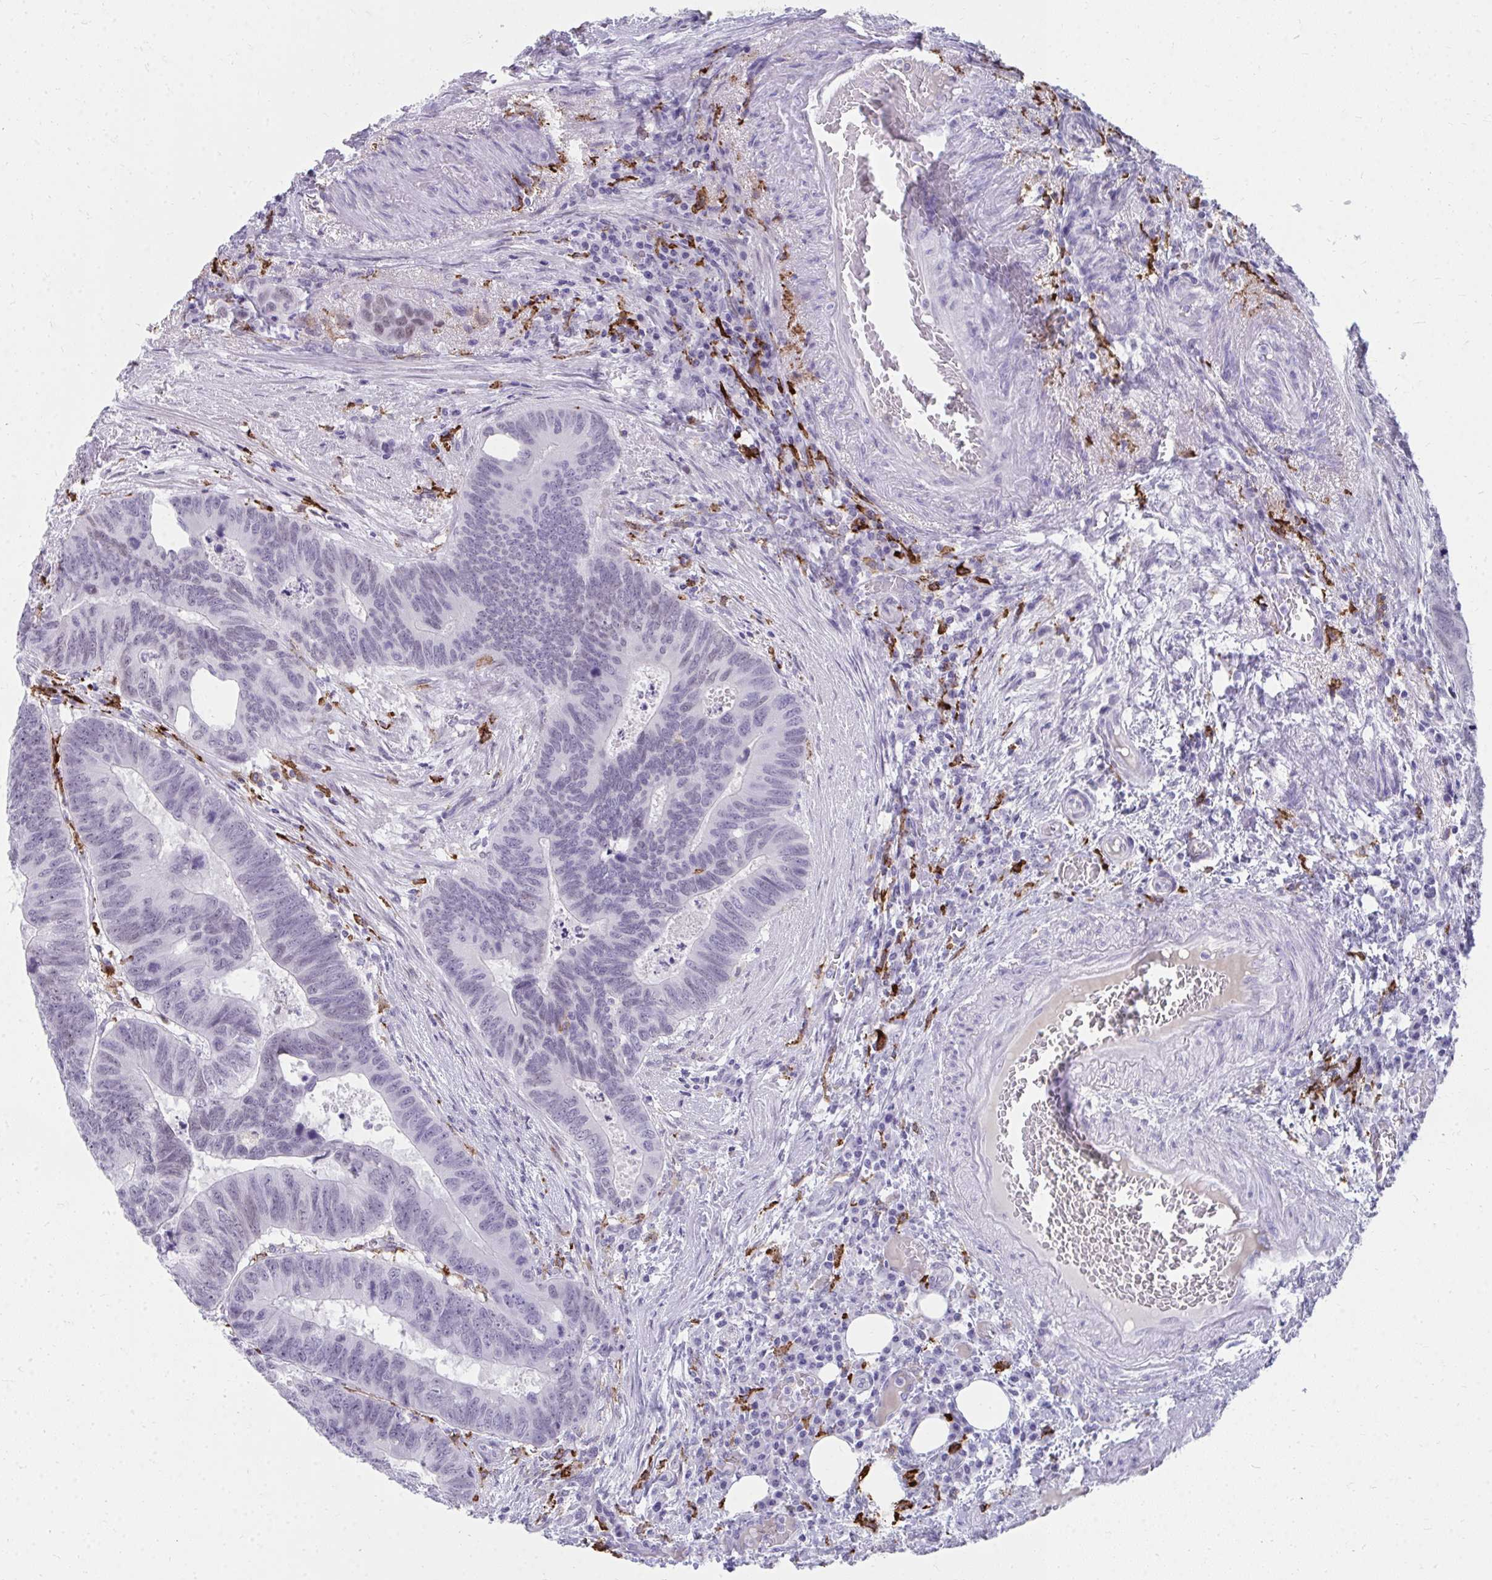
{"staining": {"intensity": "negative", "quantity": "none", "location": "none"}, "tissue": "colorectal cancer", "cell_type": "Tumor cells", "image_type": "cancer", "snomed": [{"axis": "morphology", "description": "Adenocarcinoma, NOS"}, {"axis": "topography", "description": "Colon"}], "caption": "Colorectal adenocarcinoma was stained to show a protein in brown. There is no significant expression in tumor cells. (Brightfield microscopy of DAB IHC at high magnification).", "gene": "CD163", "patient": {"sex": "male", "age": 62}}